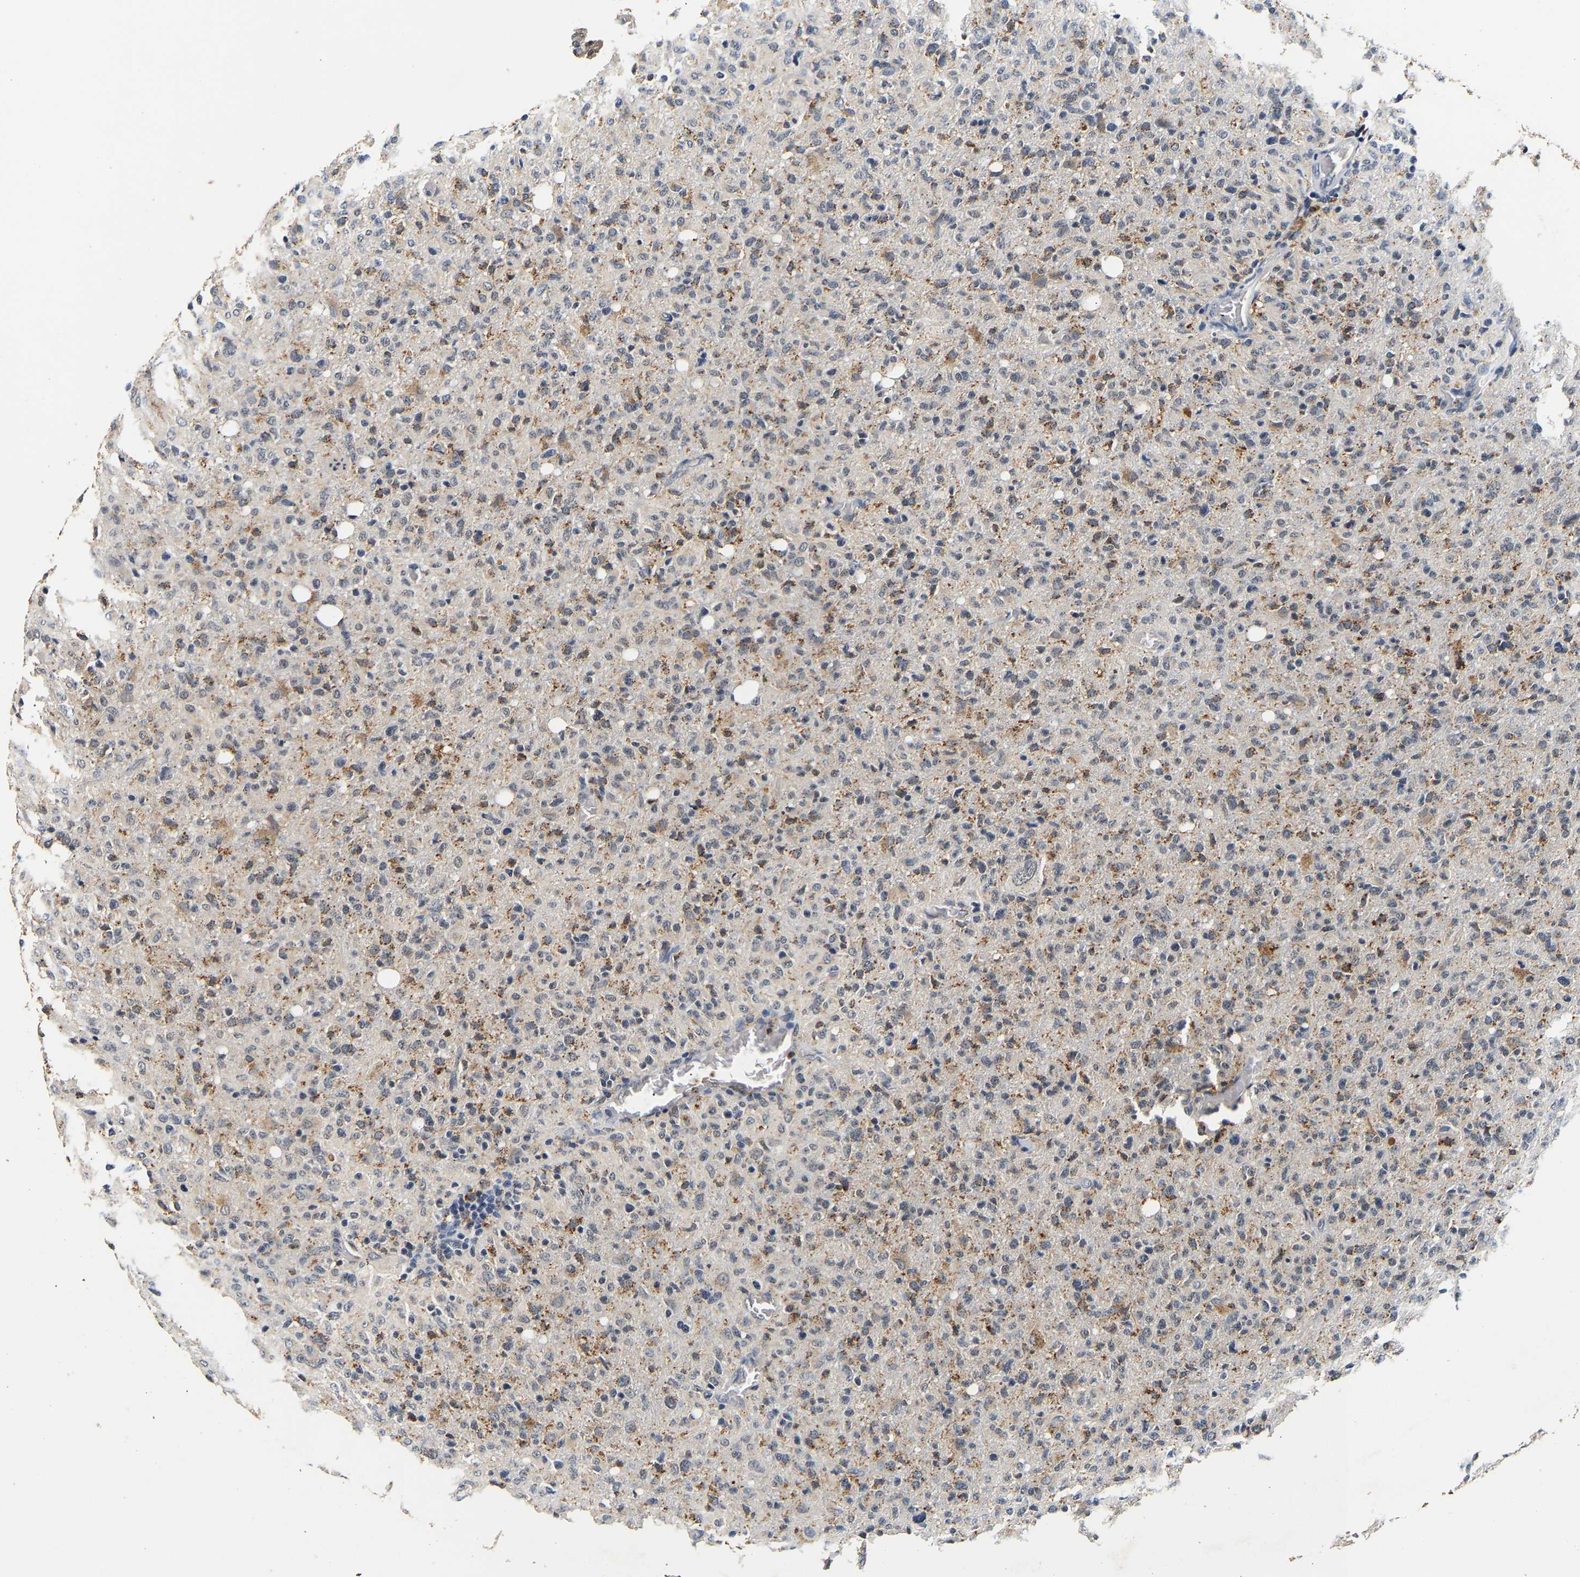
{"staining": {"intensity": "moderate", "quantity": "<25%", "location": "cytoplasmic/membranous"}, "tissue": "glioma", "cell_type": "Tumor cells", "image_type": "cancer", "snomed": [{"axis": "morphology", "description": "Glioma, malignant, High grade"}, {"axis": "topography", "description": "Brain"}], "caption": "This is a micrograph of IHC staining of glioma, which shows moderate staining in the cytoplasmic/membranous of tumor cells.", "gene": "SMU1", "patient": {"sex": "female", "age": 57}}